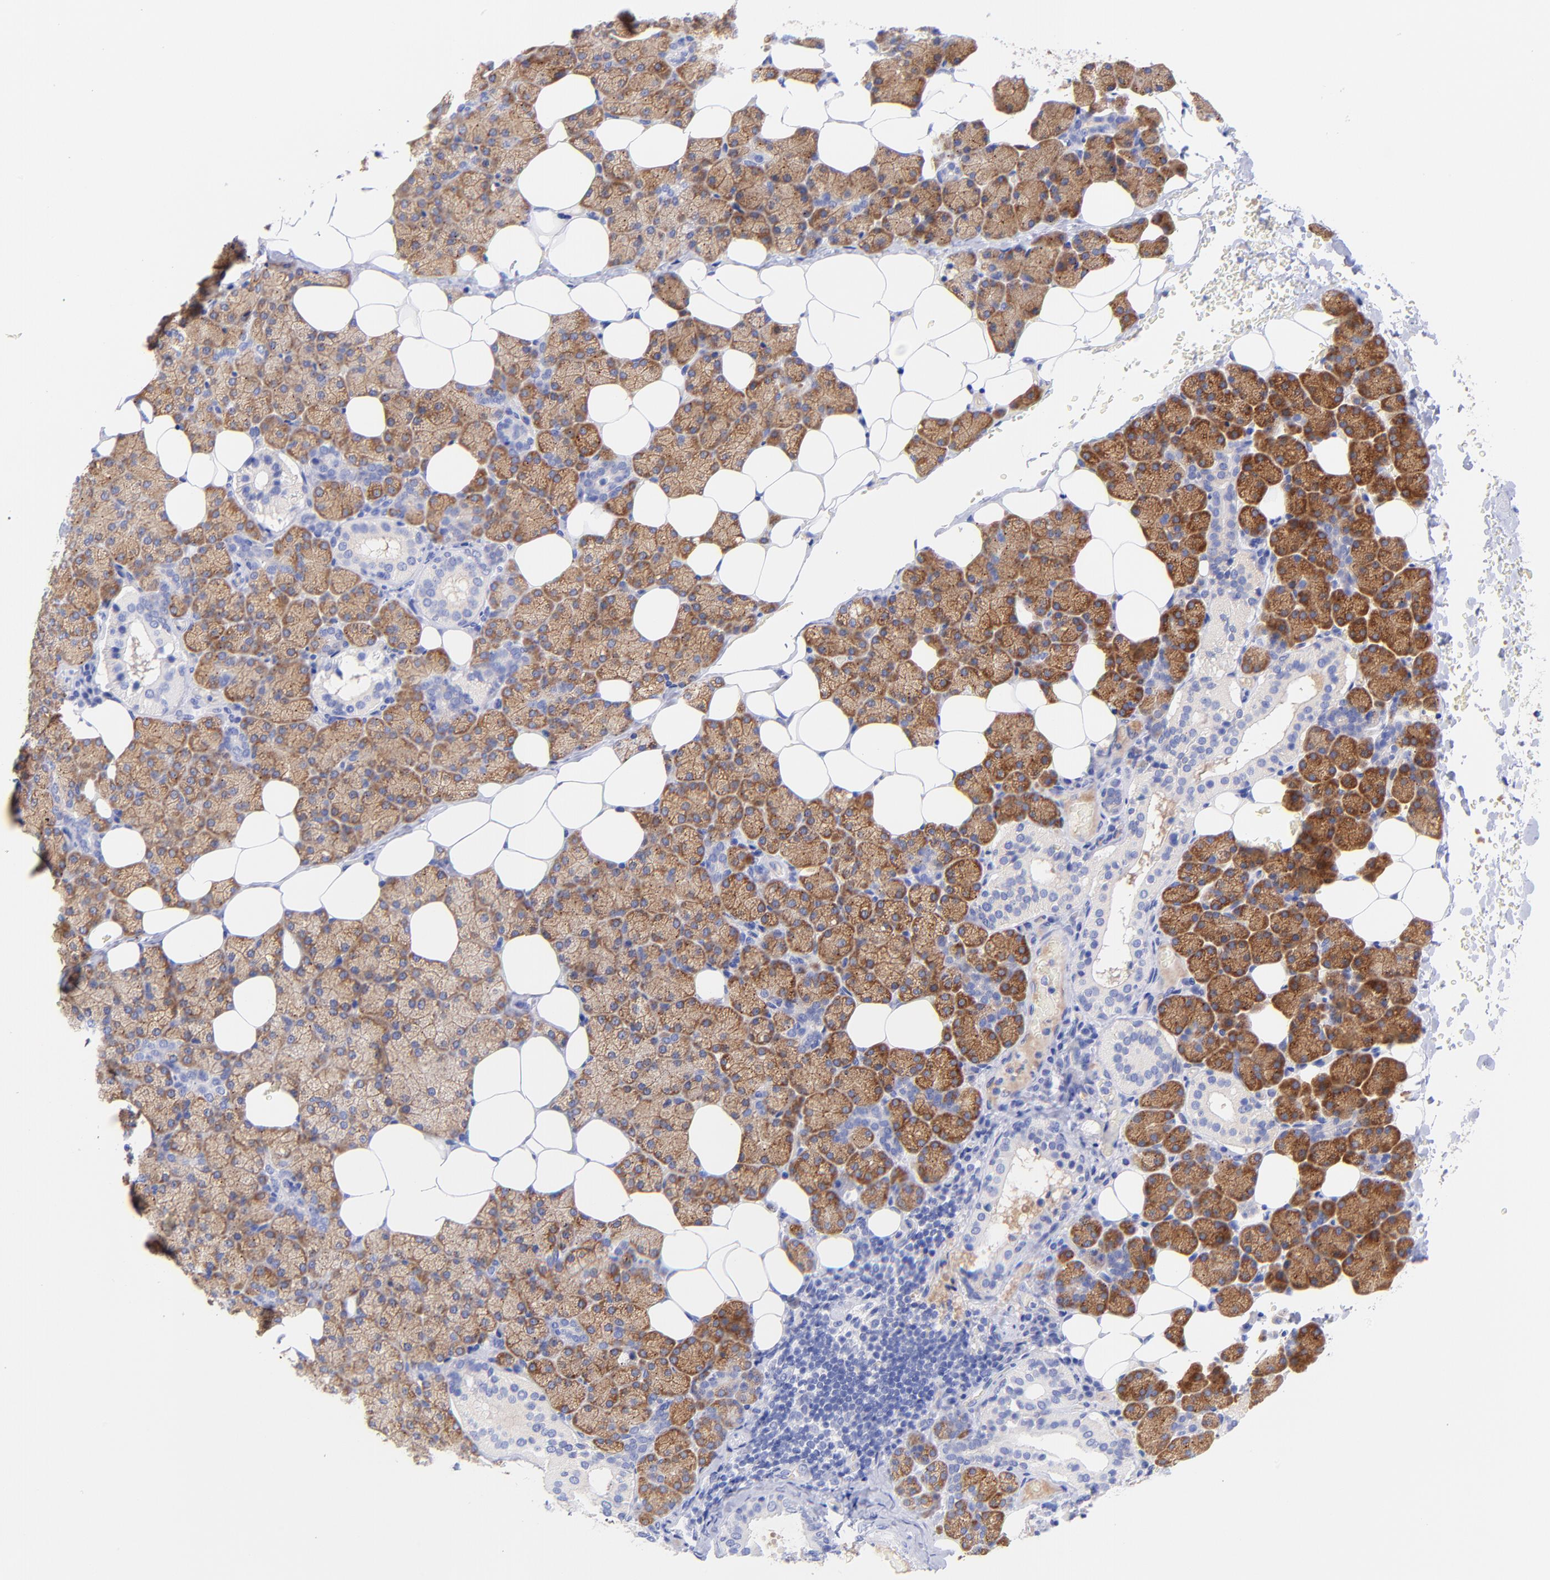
{"staining": {"intensity": "moderate", "quantity": ">75%", "location": "cytoplasmic/membranous"}, "tissue": "salivary gland", "cell_type": "Glandular cells", "image_type": "normal", "snomed": [{"axis": "morphology", "description": "Normal tissue, NOS"}, {"axis": "topography", "description": "Lymph node"}, {"axis": "topography", "description": "Salivary gland"}], "caption": "Protein expression analysis of unremarkable salivary gland reveals moderate cytoplasmic/membranous expression in approximately >75% of glandular cells.", "gene": "GPHN", "patient": {"sex": "male", "age": 8}}